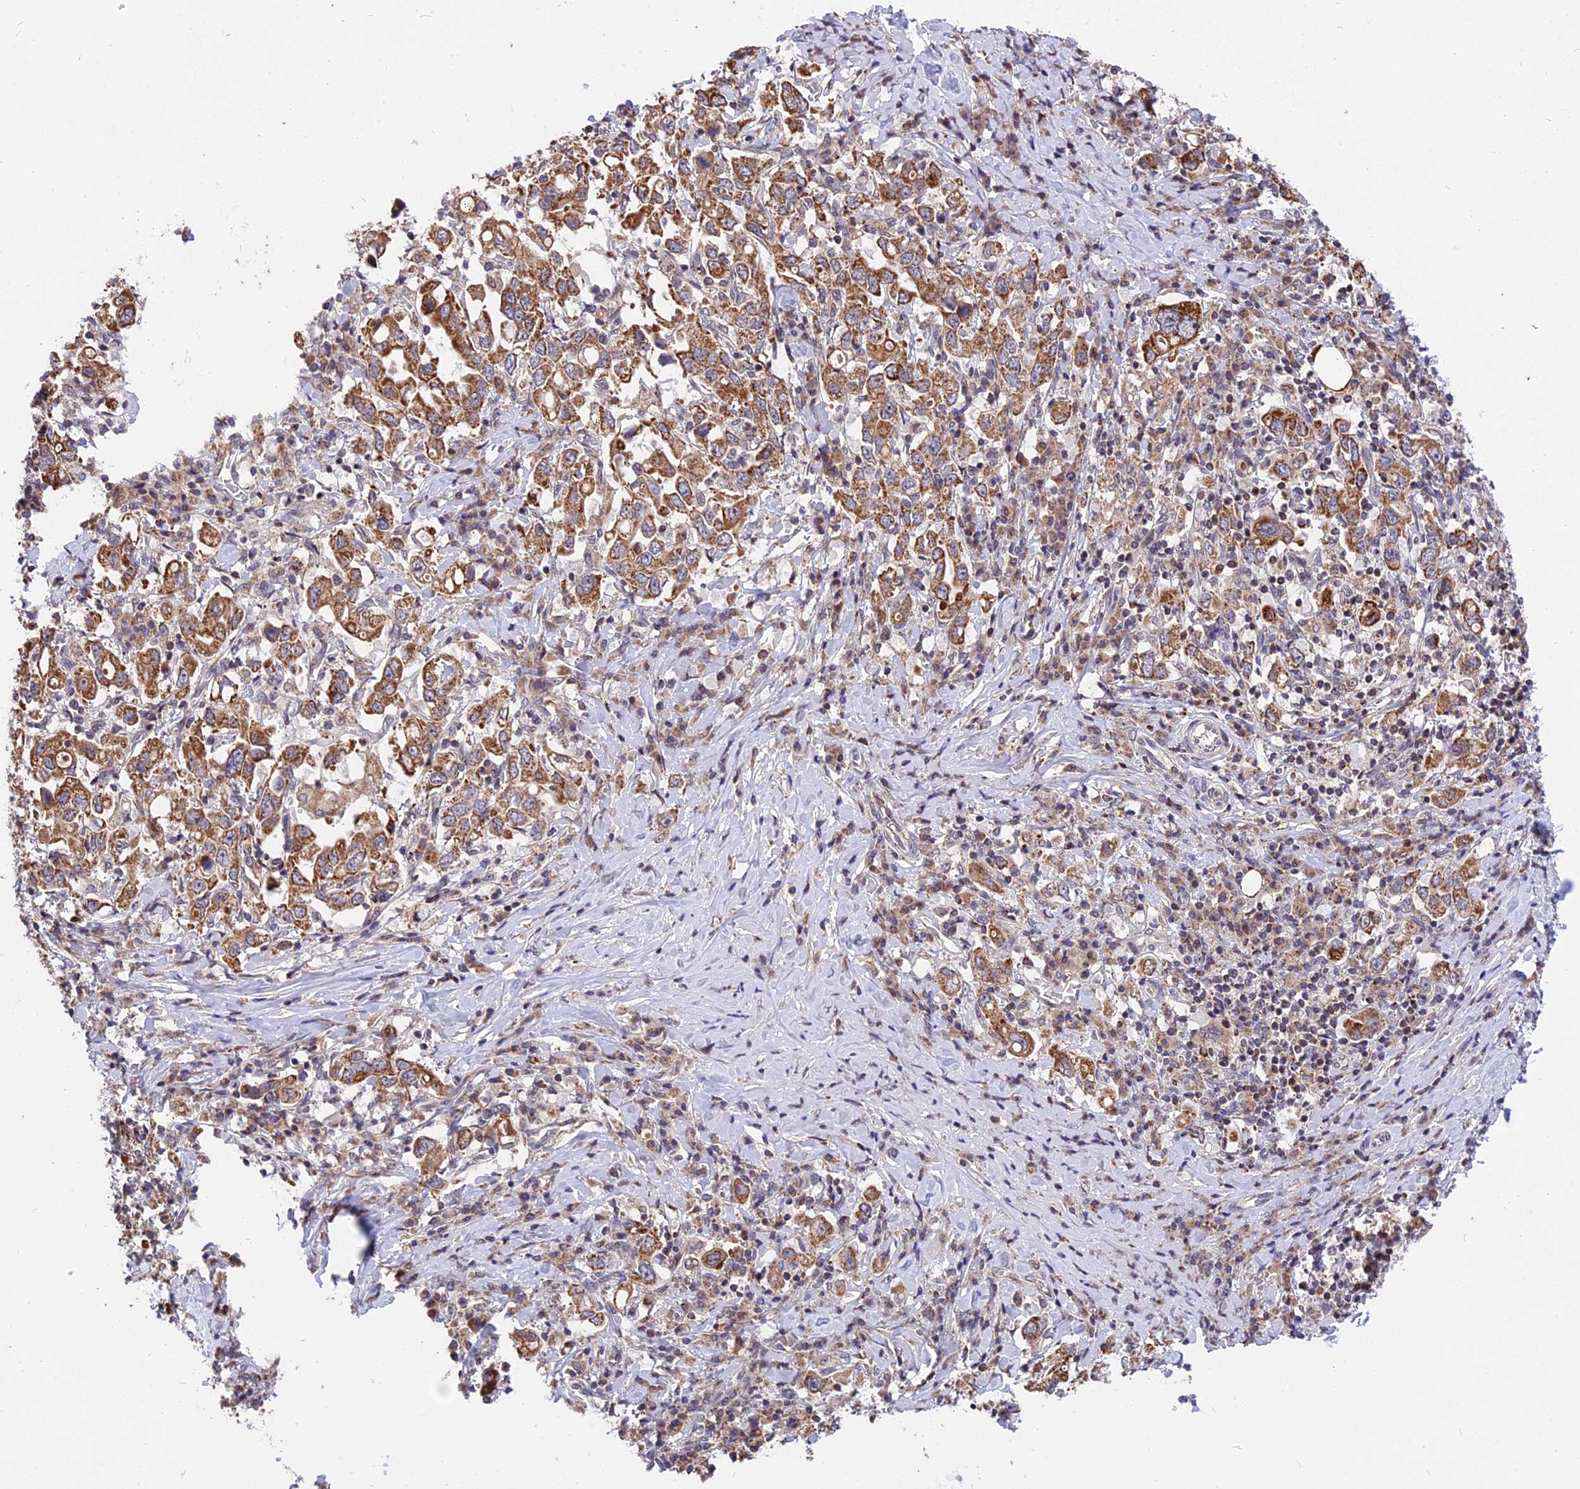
{"staining": {"intensity": "moderate", "quantity": ">75%", "location": "cytoplasmic/membranous"}, "tissue": "stomach cancer", "cell_type": "Tumor cells", "image_type": "cancer", "snomed": [{"axis": "morphology", "description": "Adenocarcinoma, NOS"}, {"axis": "topography", "description": "Stomach, upper"}], "caption": "A brown stain shows moderate cytoplasmic/membranous staining of a protein in human stomach cancer tumor cells. (IHC, brightfield microscopy, high magnification).", "gene": "RERGL", "patient": {"sex": "male", "age": 62}}